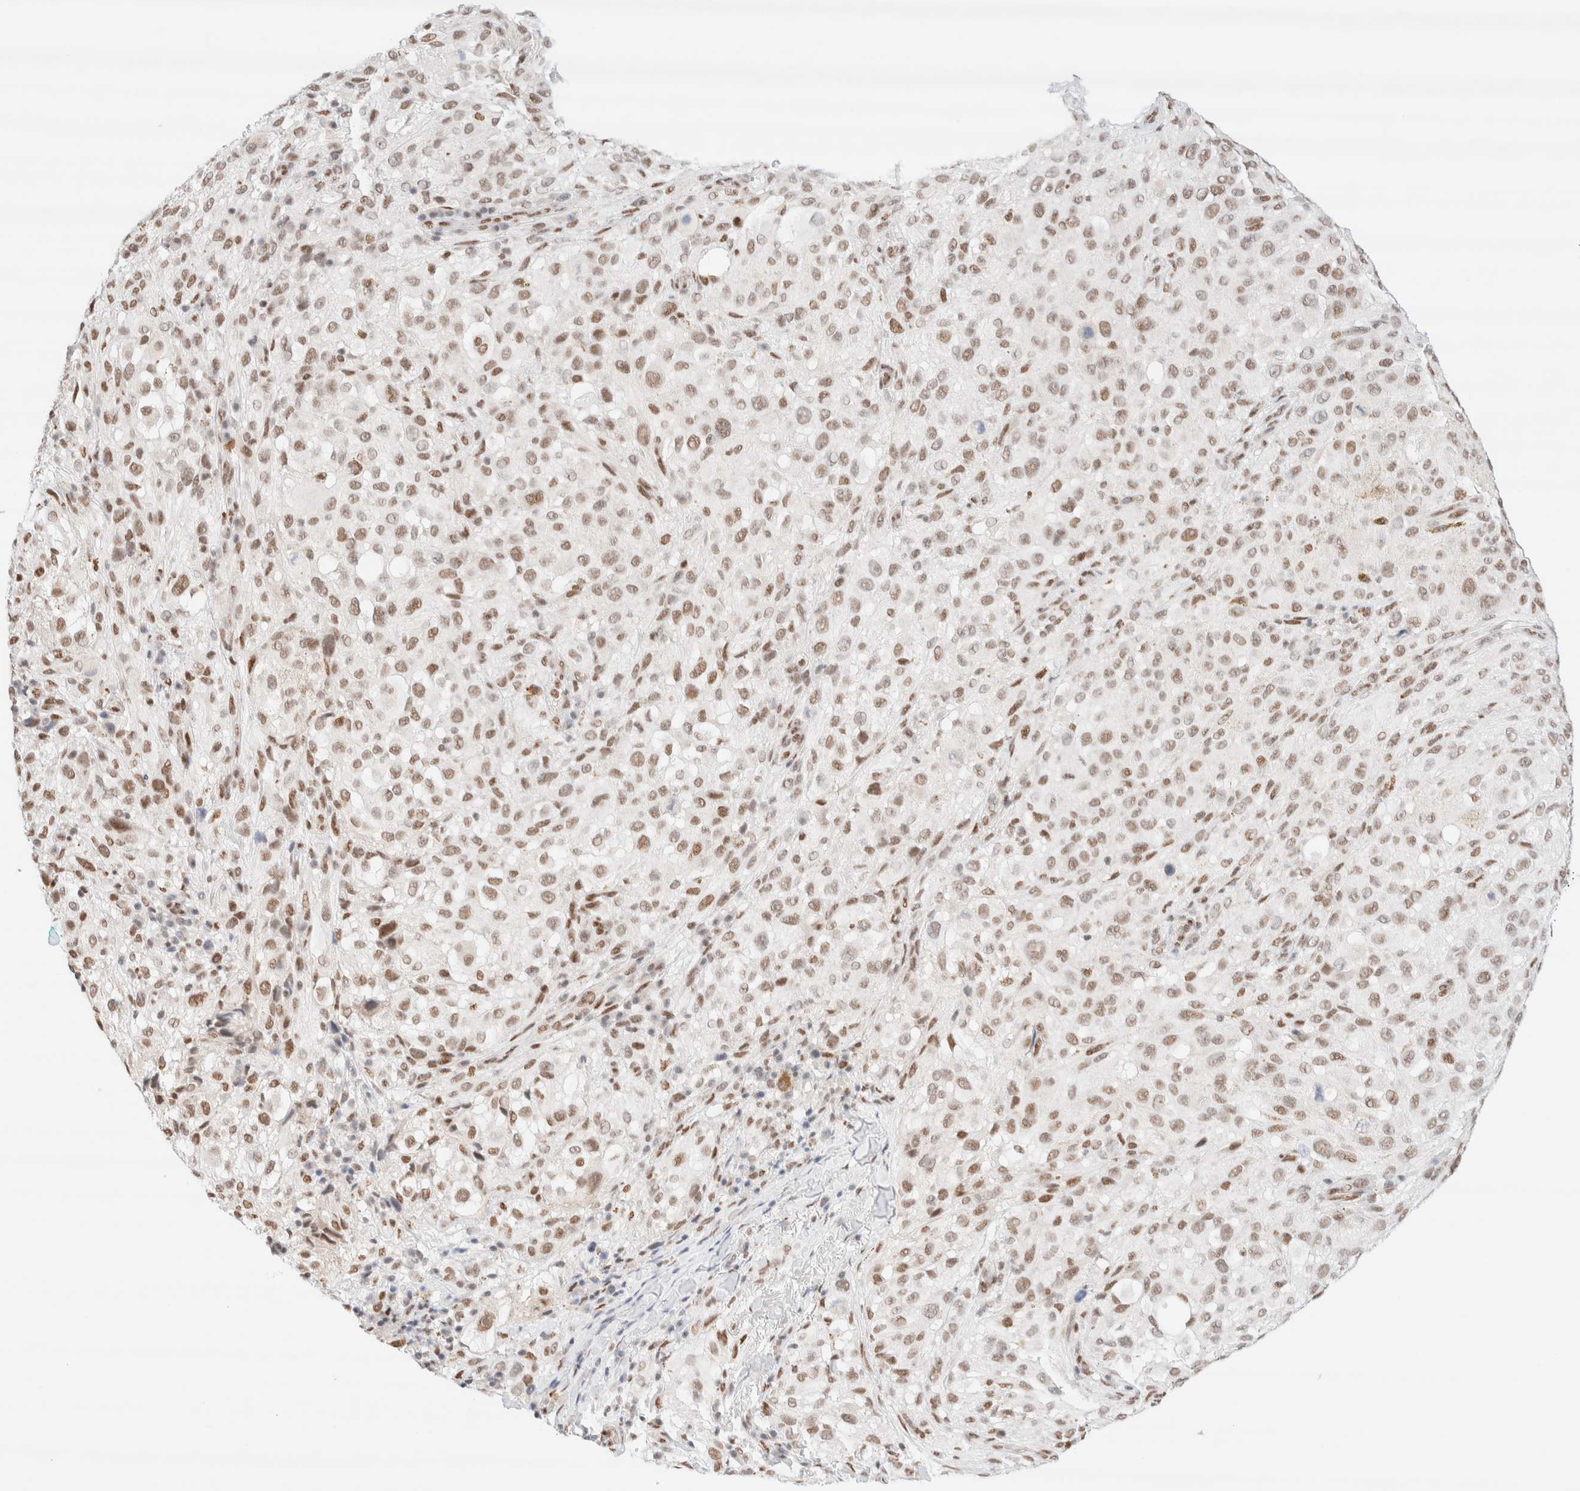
{"staining": {"intensity": "moderate", "quantity": ">75%", "location": "nuclear"}, "tissue": "melanoma", "cell_type": "Tumor cells", "image_type": "cancer", "snomed": [{"axis": "morphology", "description": "Necrosis, NOS"}, {"axis": "morphology", "description": "Malignant melanoma, NOS"}, {"axis": "topography", "description": "Skin"}], "caption": "There is medium levels of moderate nuclear staining in tumor cells of malignant melanoma, as demonstrated by immunohistochemical staining (brown color).", "gene": "CIC", "patient": {"sex": "female", "age": 87}}